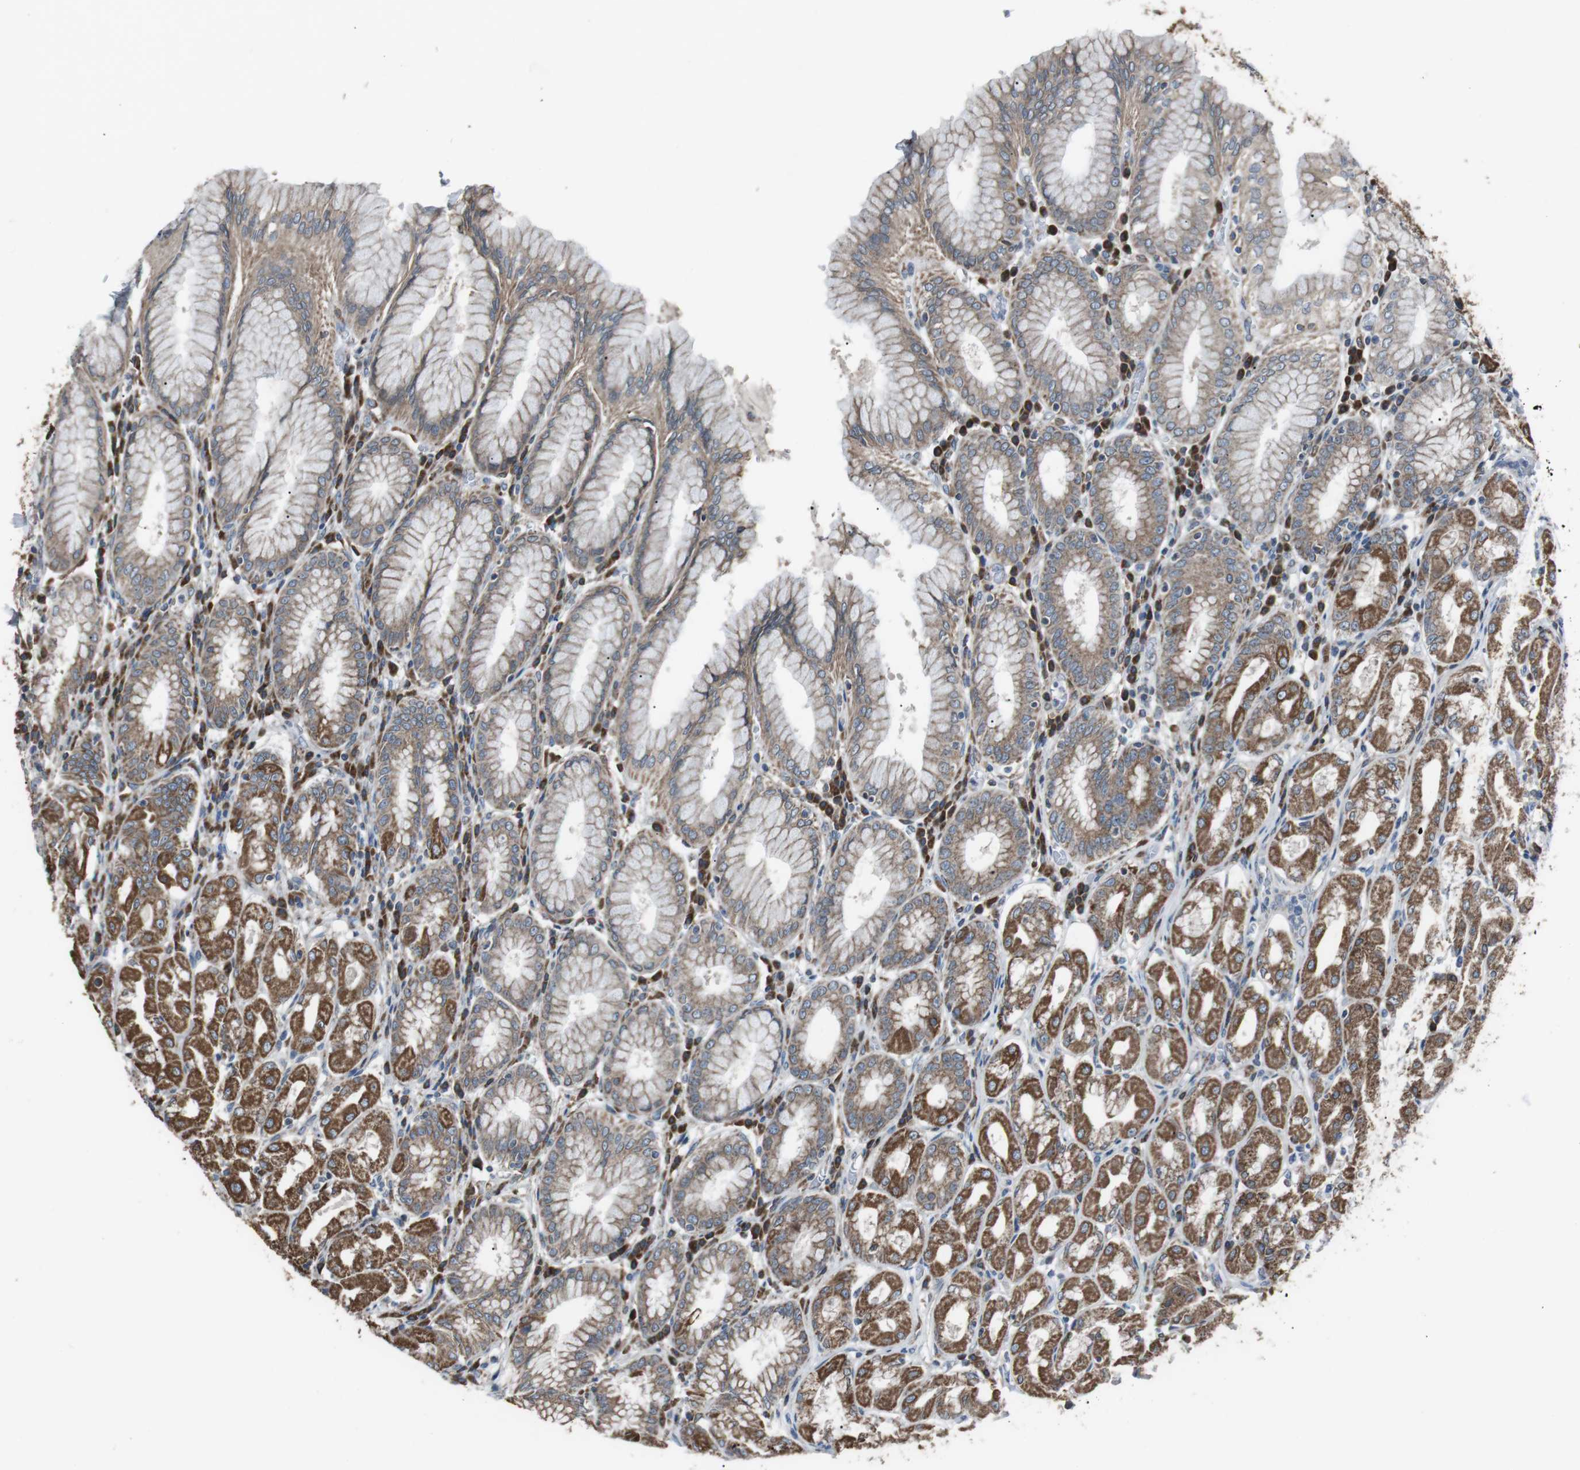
{"staining": {"intensity": "moderate", "quantity": ">75%", "location": "cytoplasmic/membranous"}, "tissue": "stomach", "cell_type": "Glandular cells", "image_type": "normal", "snomed": [{"axis": "morphology", "description": "Normal tissue, NOS"}, {"axis": "topography", "description": "Stomach"}, {"axis": "topography", "description": "Stomach, lower"}], "caption": "An immunohistochemistry micrograph of unremarkable tissue is shown. Protein staining in brown labels moderate cytoplasmic/membranous positivity in stomach within glandular cells. (DAB (3,3'-diaminobenzidine) IHC with brightfield microscopy, high magnification).", "gene": "CISD2", "patient": {"sex": "female", "age": 56}}